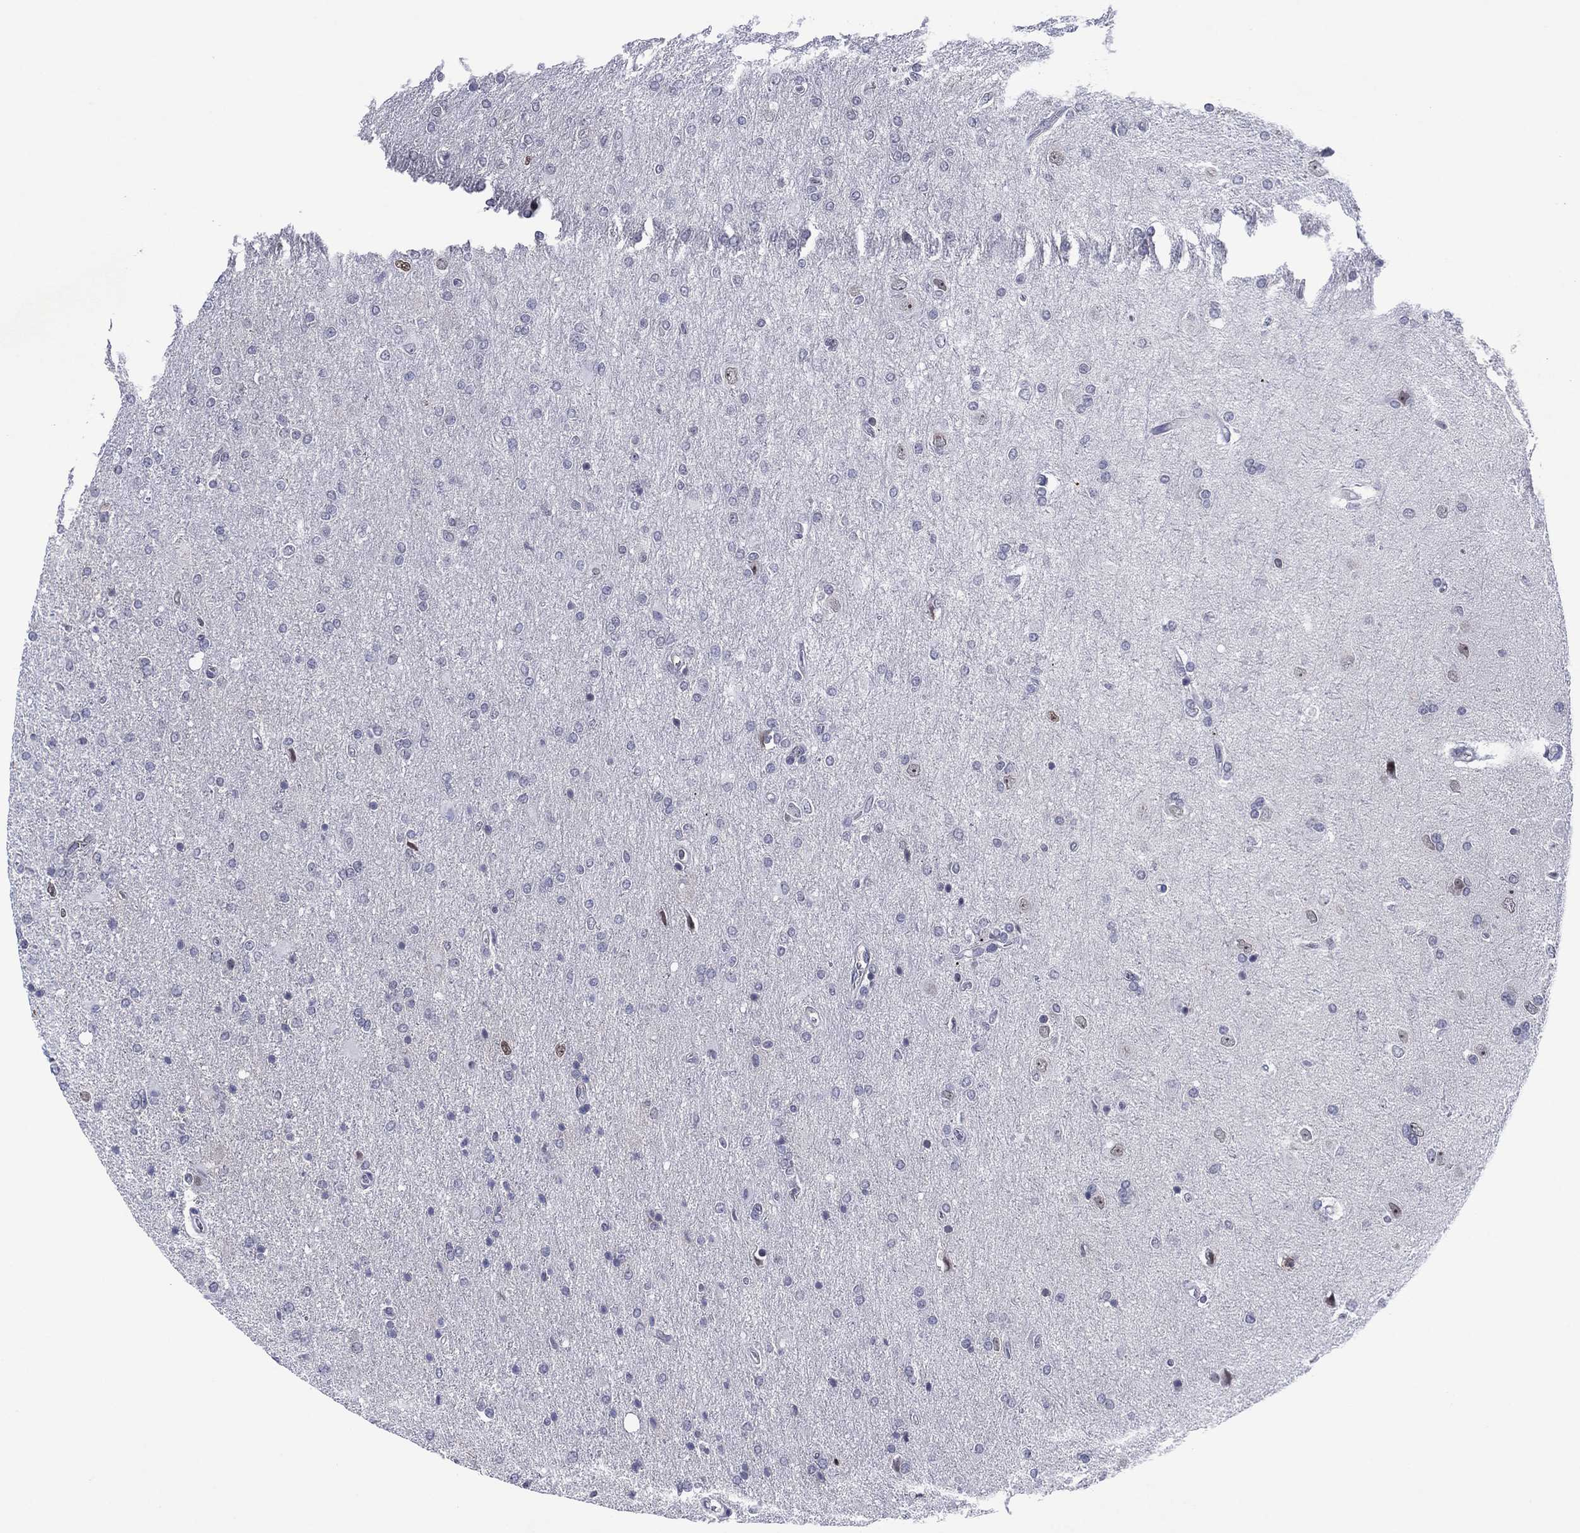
{"staining": {"intensity": "negative", "quantity": "none", "location": "none"}, "tissue": "glioma", "cell_type": "Tumor cells", "image_type": "cancer", "snomed": [{"axis": "morphology", "description": "Glioma, malignant, High grade"}, {"axis": "topography", "description": "Cerebral cortex"}], "caption": "This is an immunohistochemistry (IHC) histopathology image of human malignant glioma (high-grade). There is no expression in tumor cells.", "gene": "GATA6", "patient": {"sex": "male", "age": 70}}